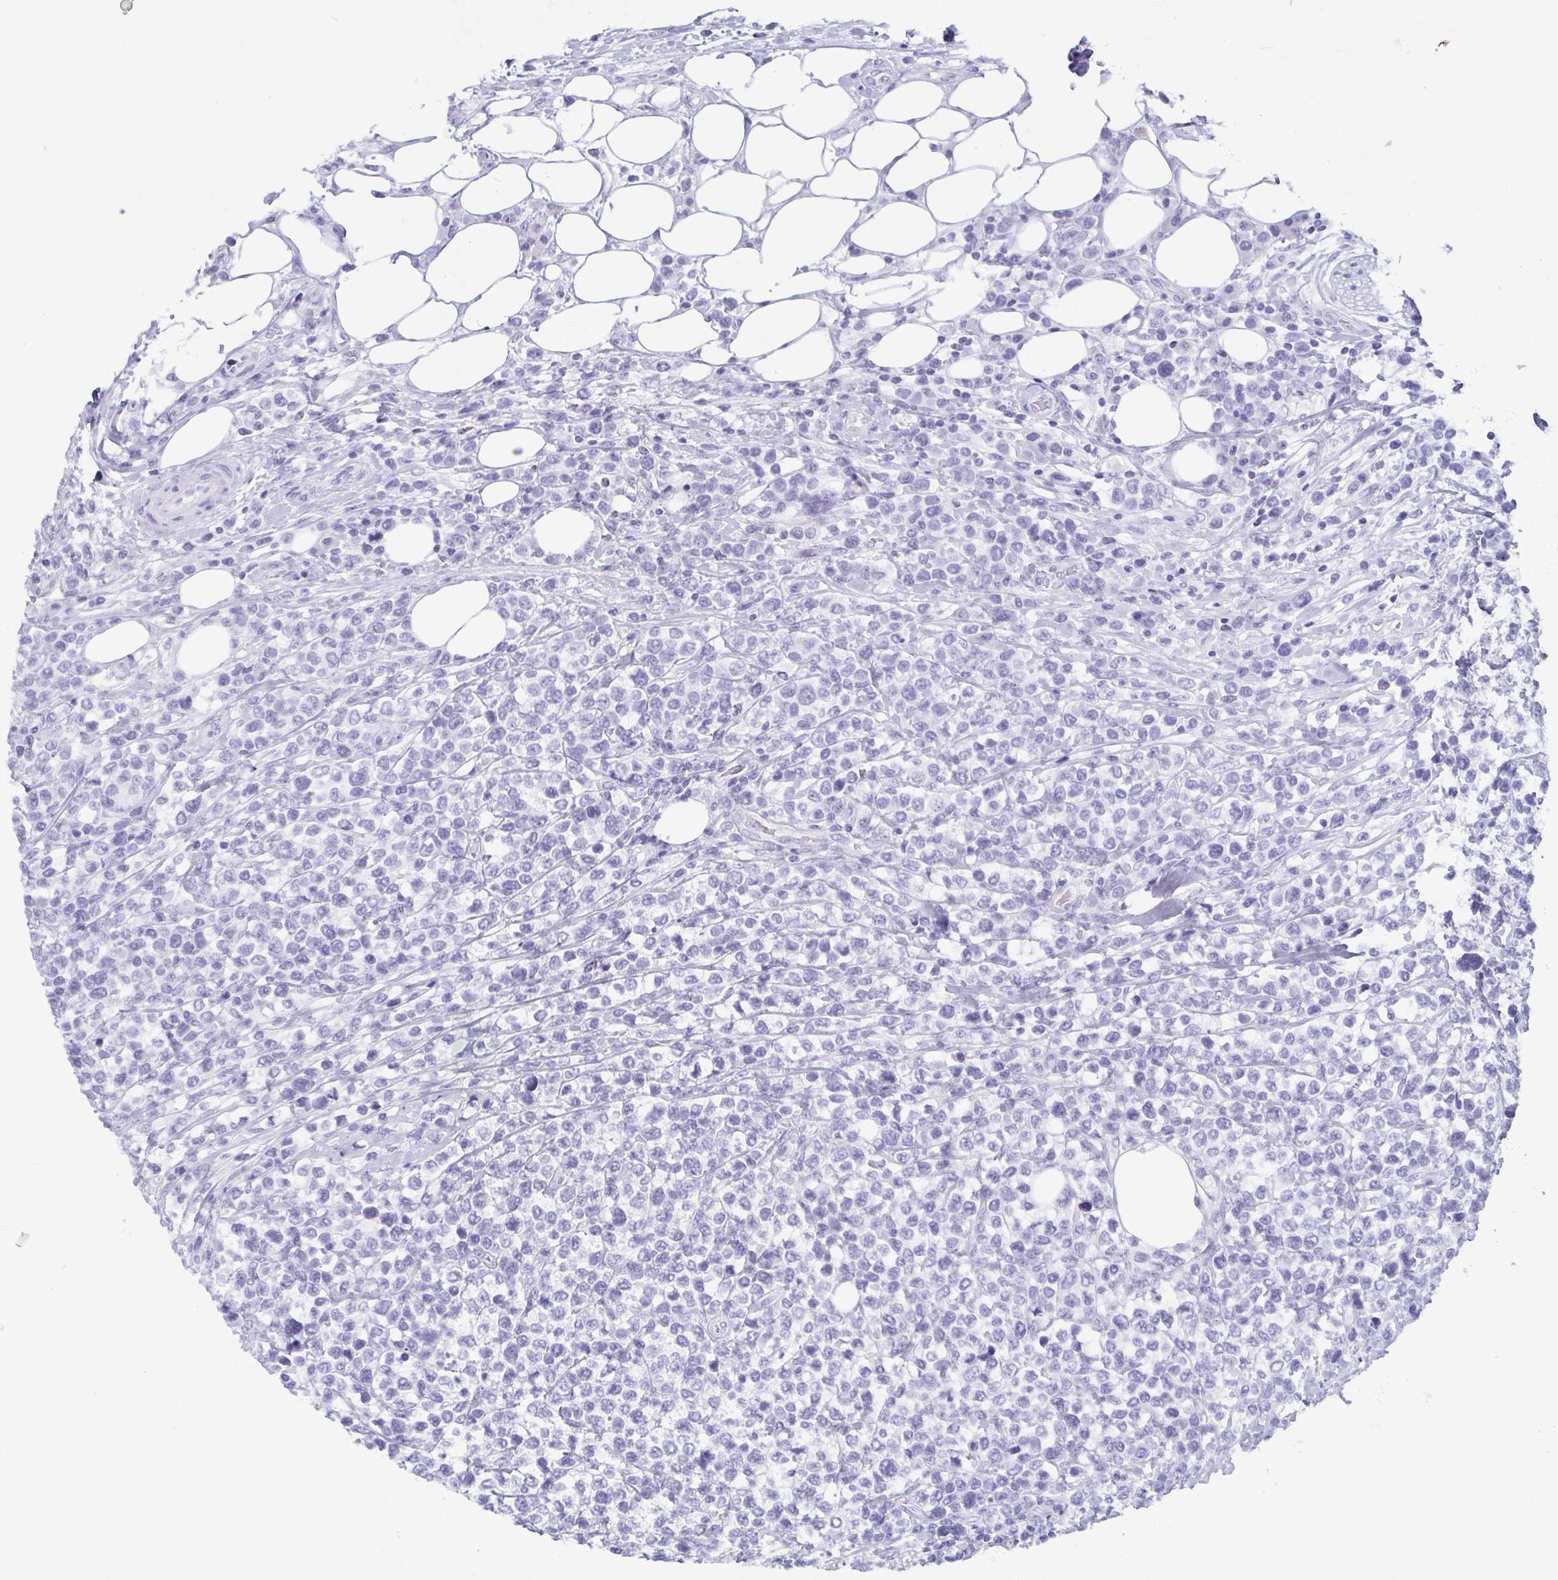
{"staining": {"intensity": "negative", "quantity": "none", "location": "none"}, "tissue": "lymphoma", "cell_type": "Tumor cells", "image_type": "cancer", "snomed": [{"axis": "morphology", "description": "Malignant lymphoma, non-Hodgkin's type, High grade"}, {"axis": "topography", "description": "Soft tissue"}], "caption": "IHC of human lymphoma exhibits no staining in tumor cells.", "gene": "LTF", "patient": {"sex": "female", "age": 56}}